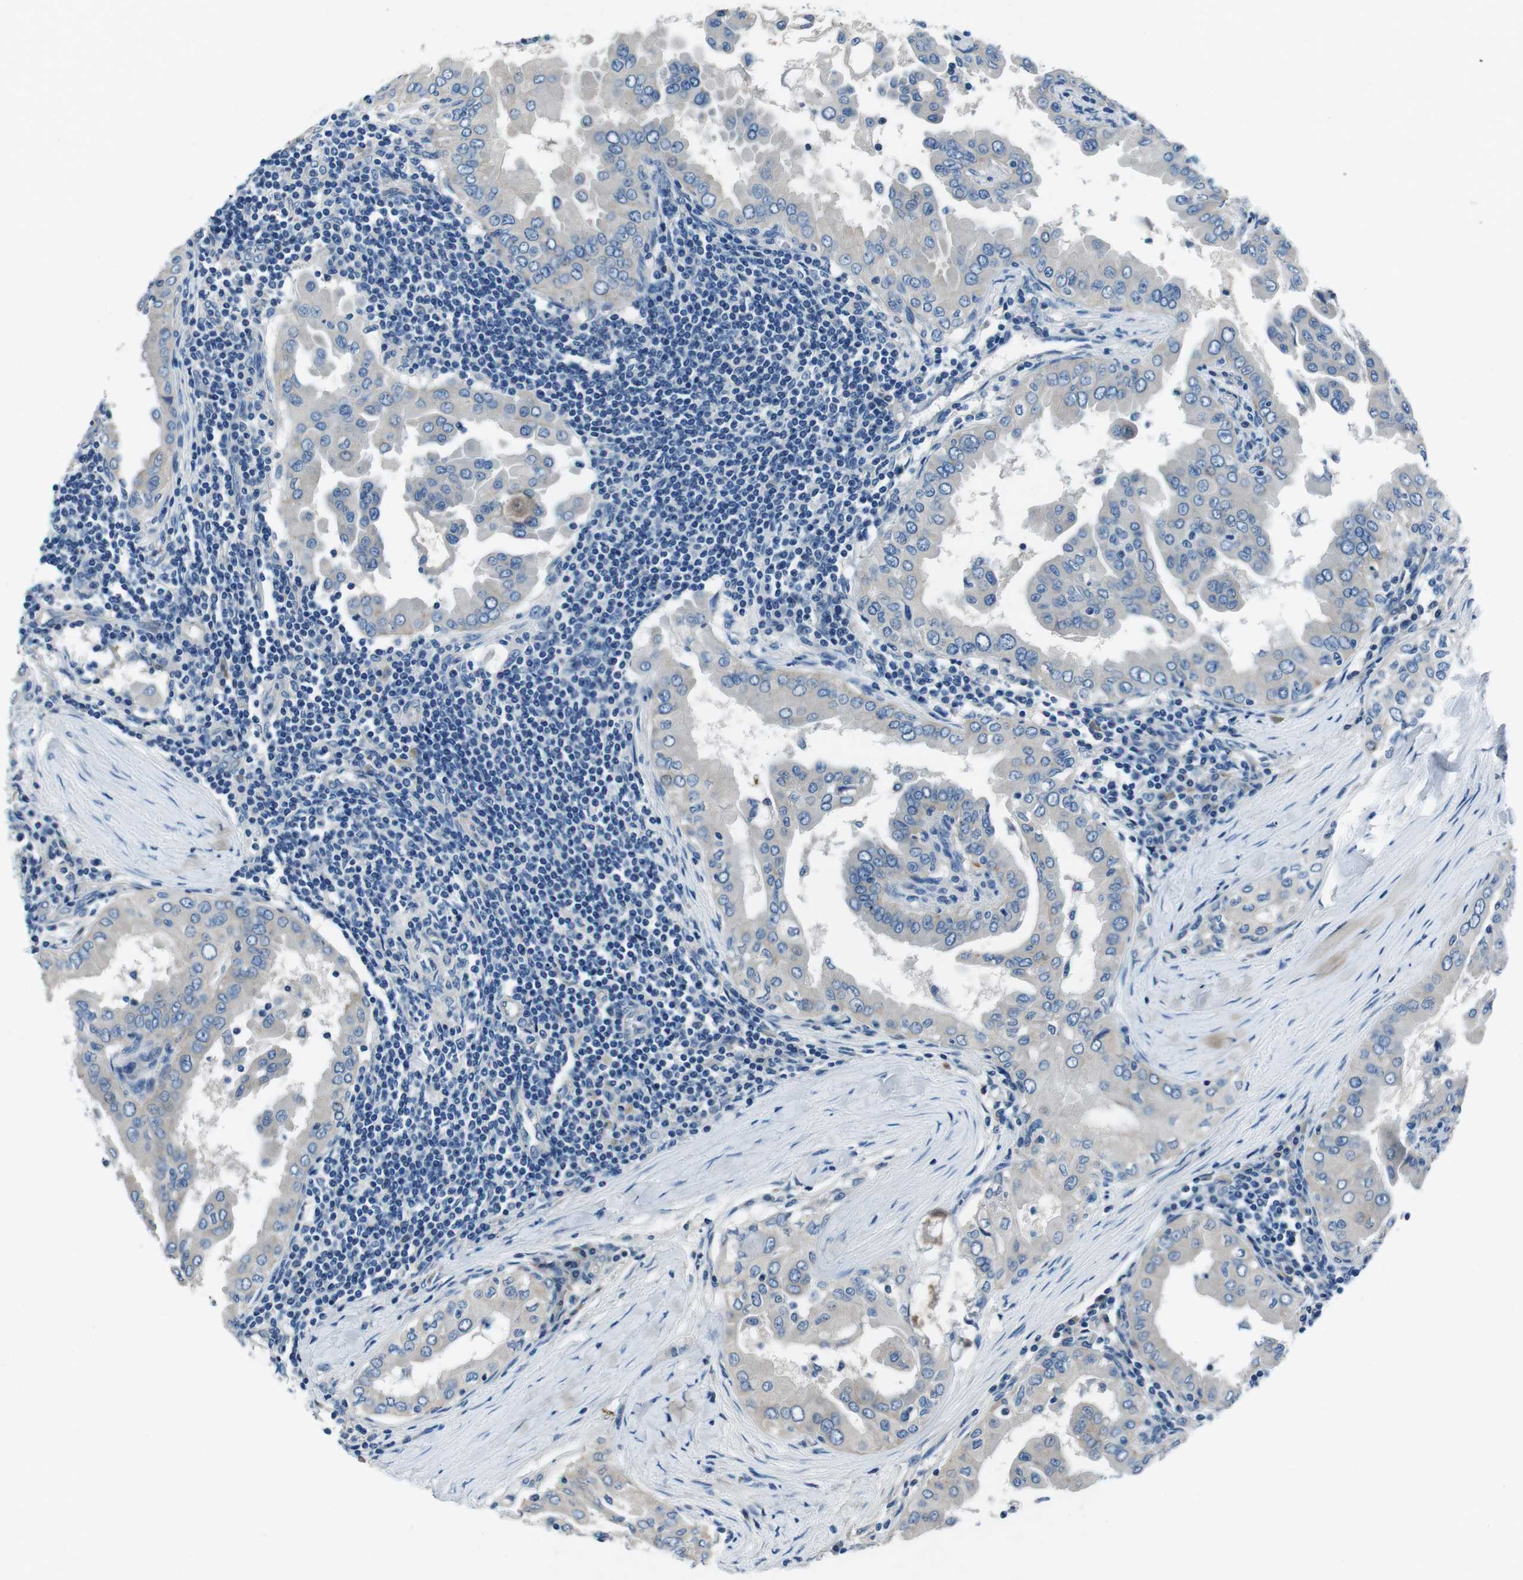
{"staining": {"intensity": "negative", "quantity": "none", "location": "none"}, "tissue": "thyroid cancer", "cell_type": "Tumor cells", "image_type": "cancer", "snomed": [{"axis": "morphology", "description": "Papillary adenocarcinoma, NOS"}, {"axis": "topography", "description": "Thyroid gland"}], "caption": "The IHC histopathology image has no significant positivity in tumor cells of thyroid papillary adenocarcinoma tissue. (DAB (3,3'-diaminobenzidine) immunohistochemistry (IHC) visualized using brightfield microscopy, high magnification).", "gene": "CASQ1", "patient": {"sex": "male", "age": 33}}